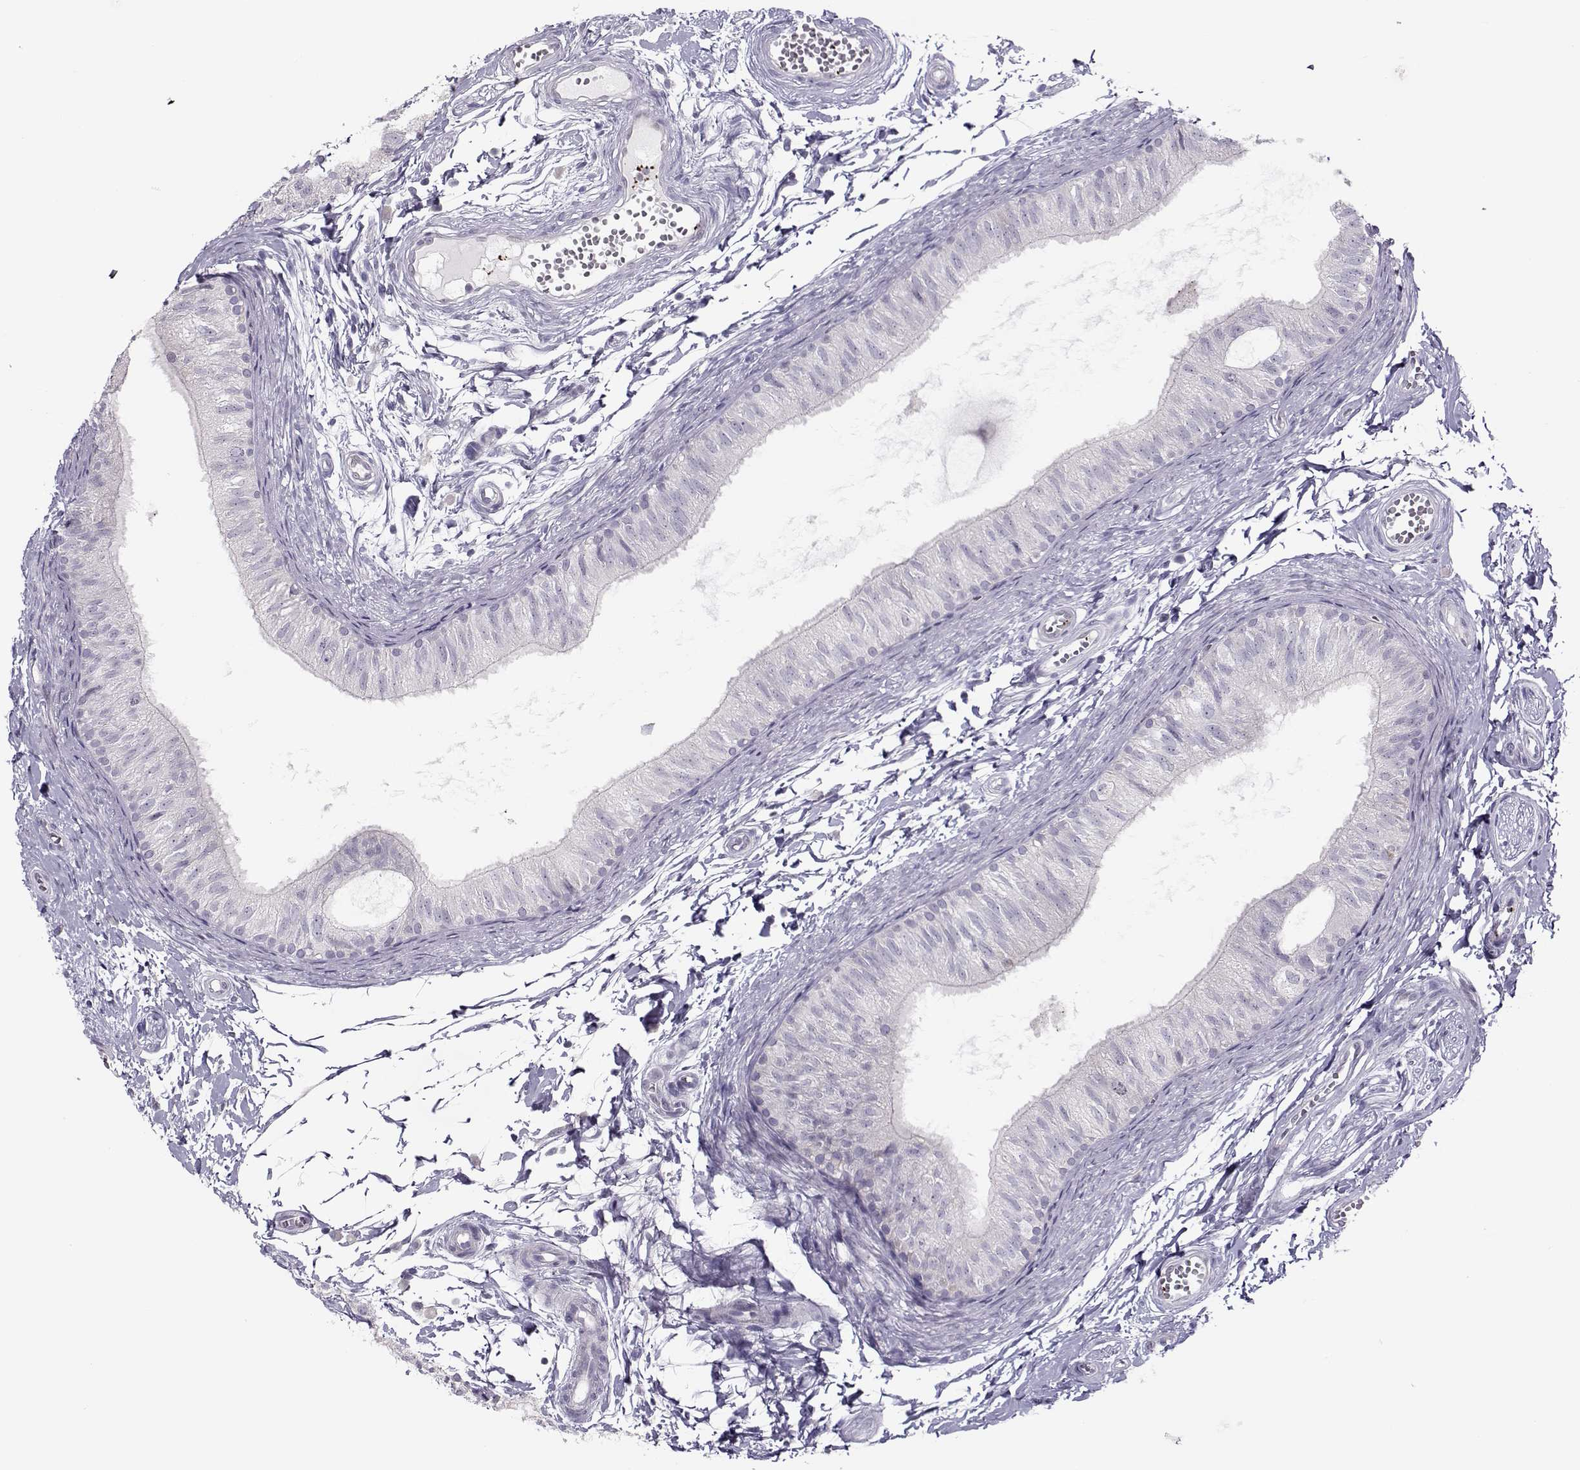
{"staining": {"intensity": "negative", "quantity": "none", "location": "none"}, "tissue": "epididymis", "cell_type": "Glandular cells", "image_type": "normal", "snomed": [{"axis": "morphology", "description": "Normal tissue, NOS"}, {"axis": "topography", "description": "Epididymis"}], "caption": "Epididymis was stained to show a protein in brown. There is no significant expression in glandular cells. The staining is performed using DAB brown chromogen with nuclei counter-stained in using hematoxylin.", "gene": "KLF17", "patient": {"sex": "male", "age": 22}}